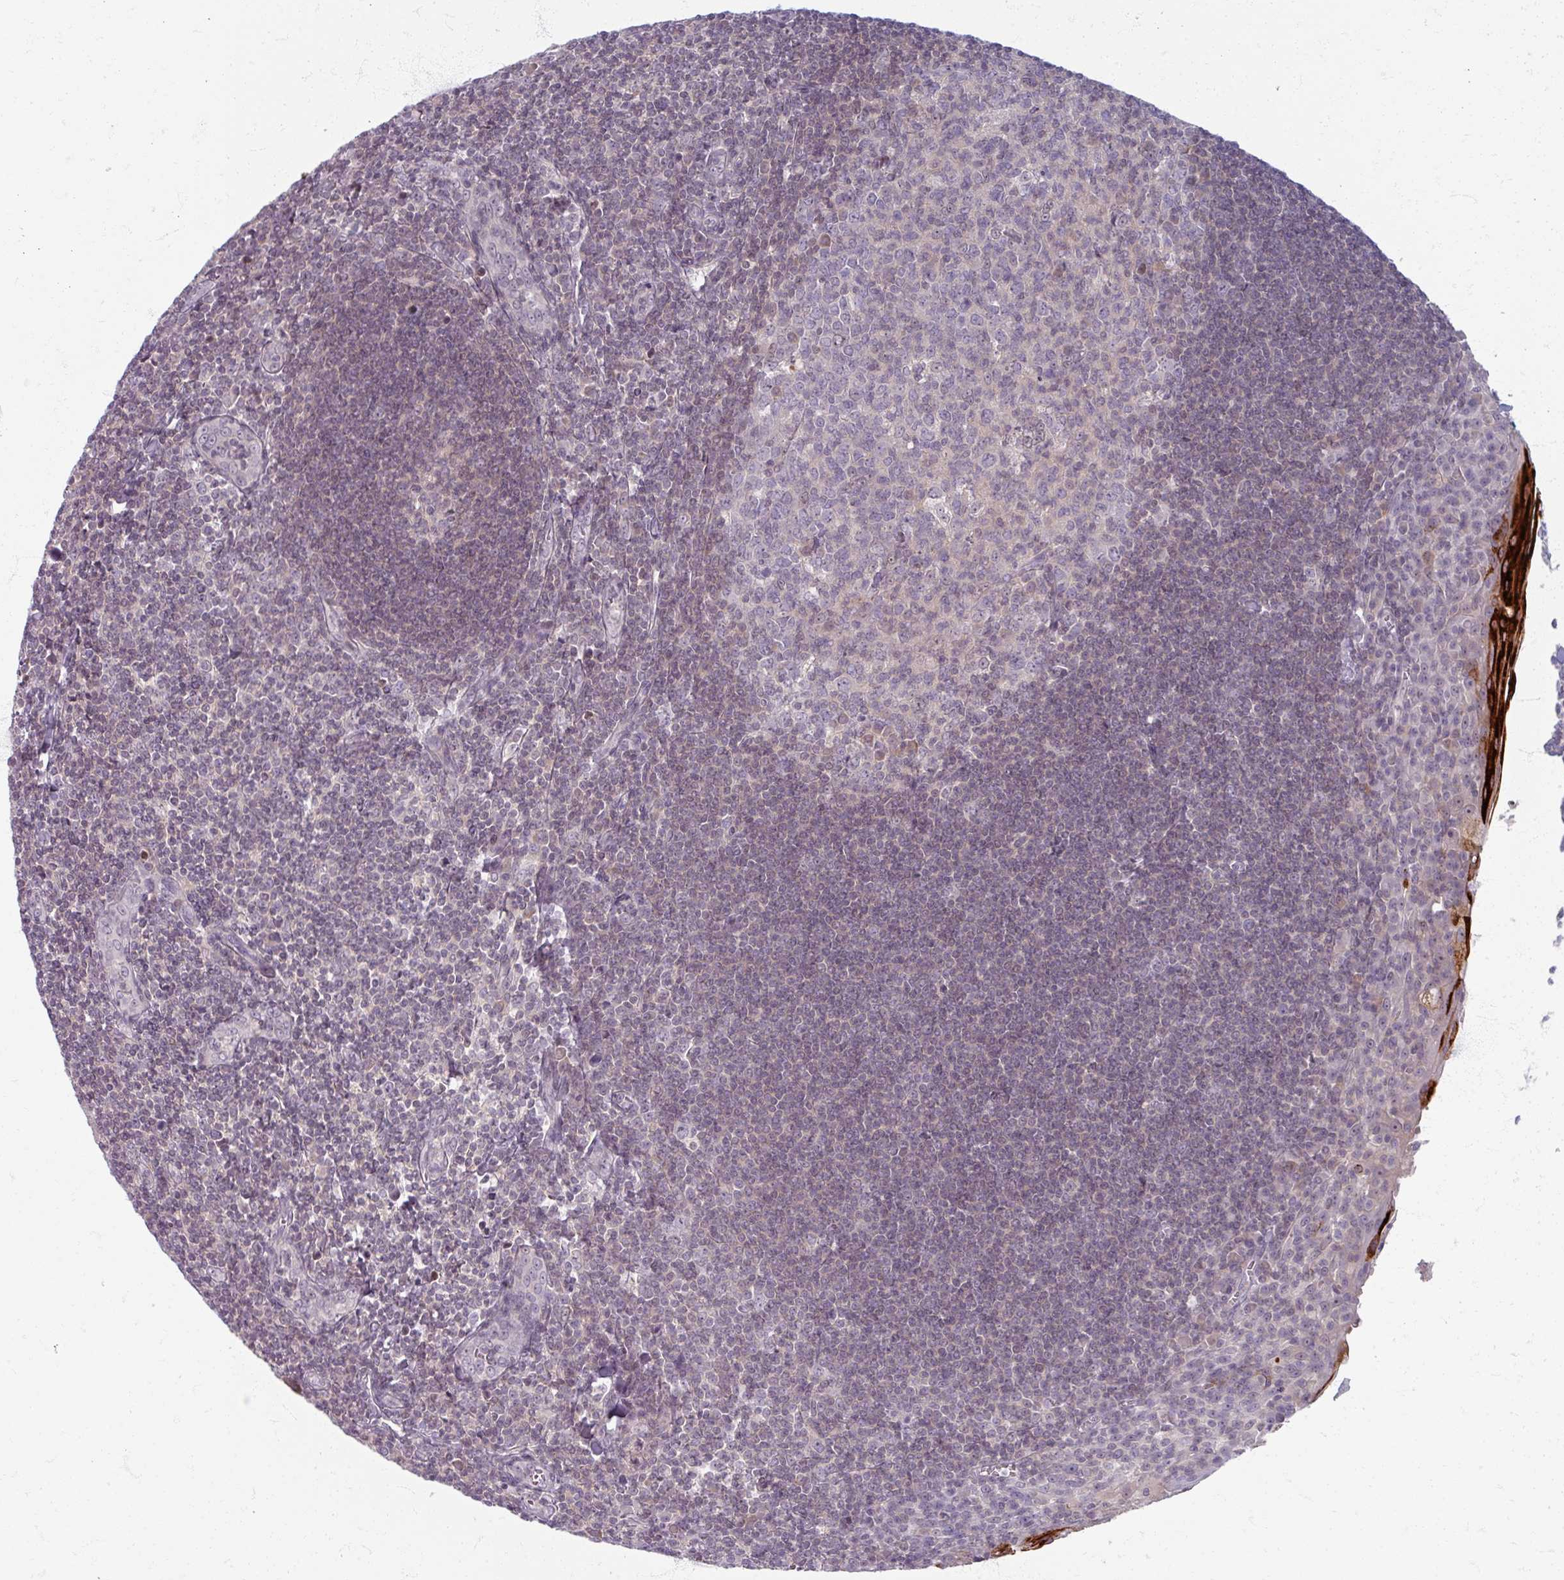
{"staining": {"intensity": "negative", "quantity": "none", "location": "none"}, "tissue": "tonsil", "cell_type": "Germinal center cells", "image_type": "normal", "snomed": [{"axis": "morphology", "description": "Normal tissue, NOS"}, {"axis": "topography", "description": "Tonsil"}], "caption": "A photomicrograph of tonsil stained for a protein exhibits no brown staining in germinal center cells. (Immunohistochemistry, brightfield microscopy, high magnification).", "gene": "TTLL7", "patient": {"sex": "male", "age": 27}}